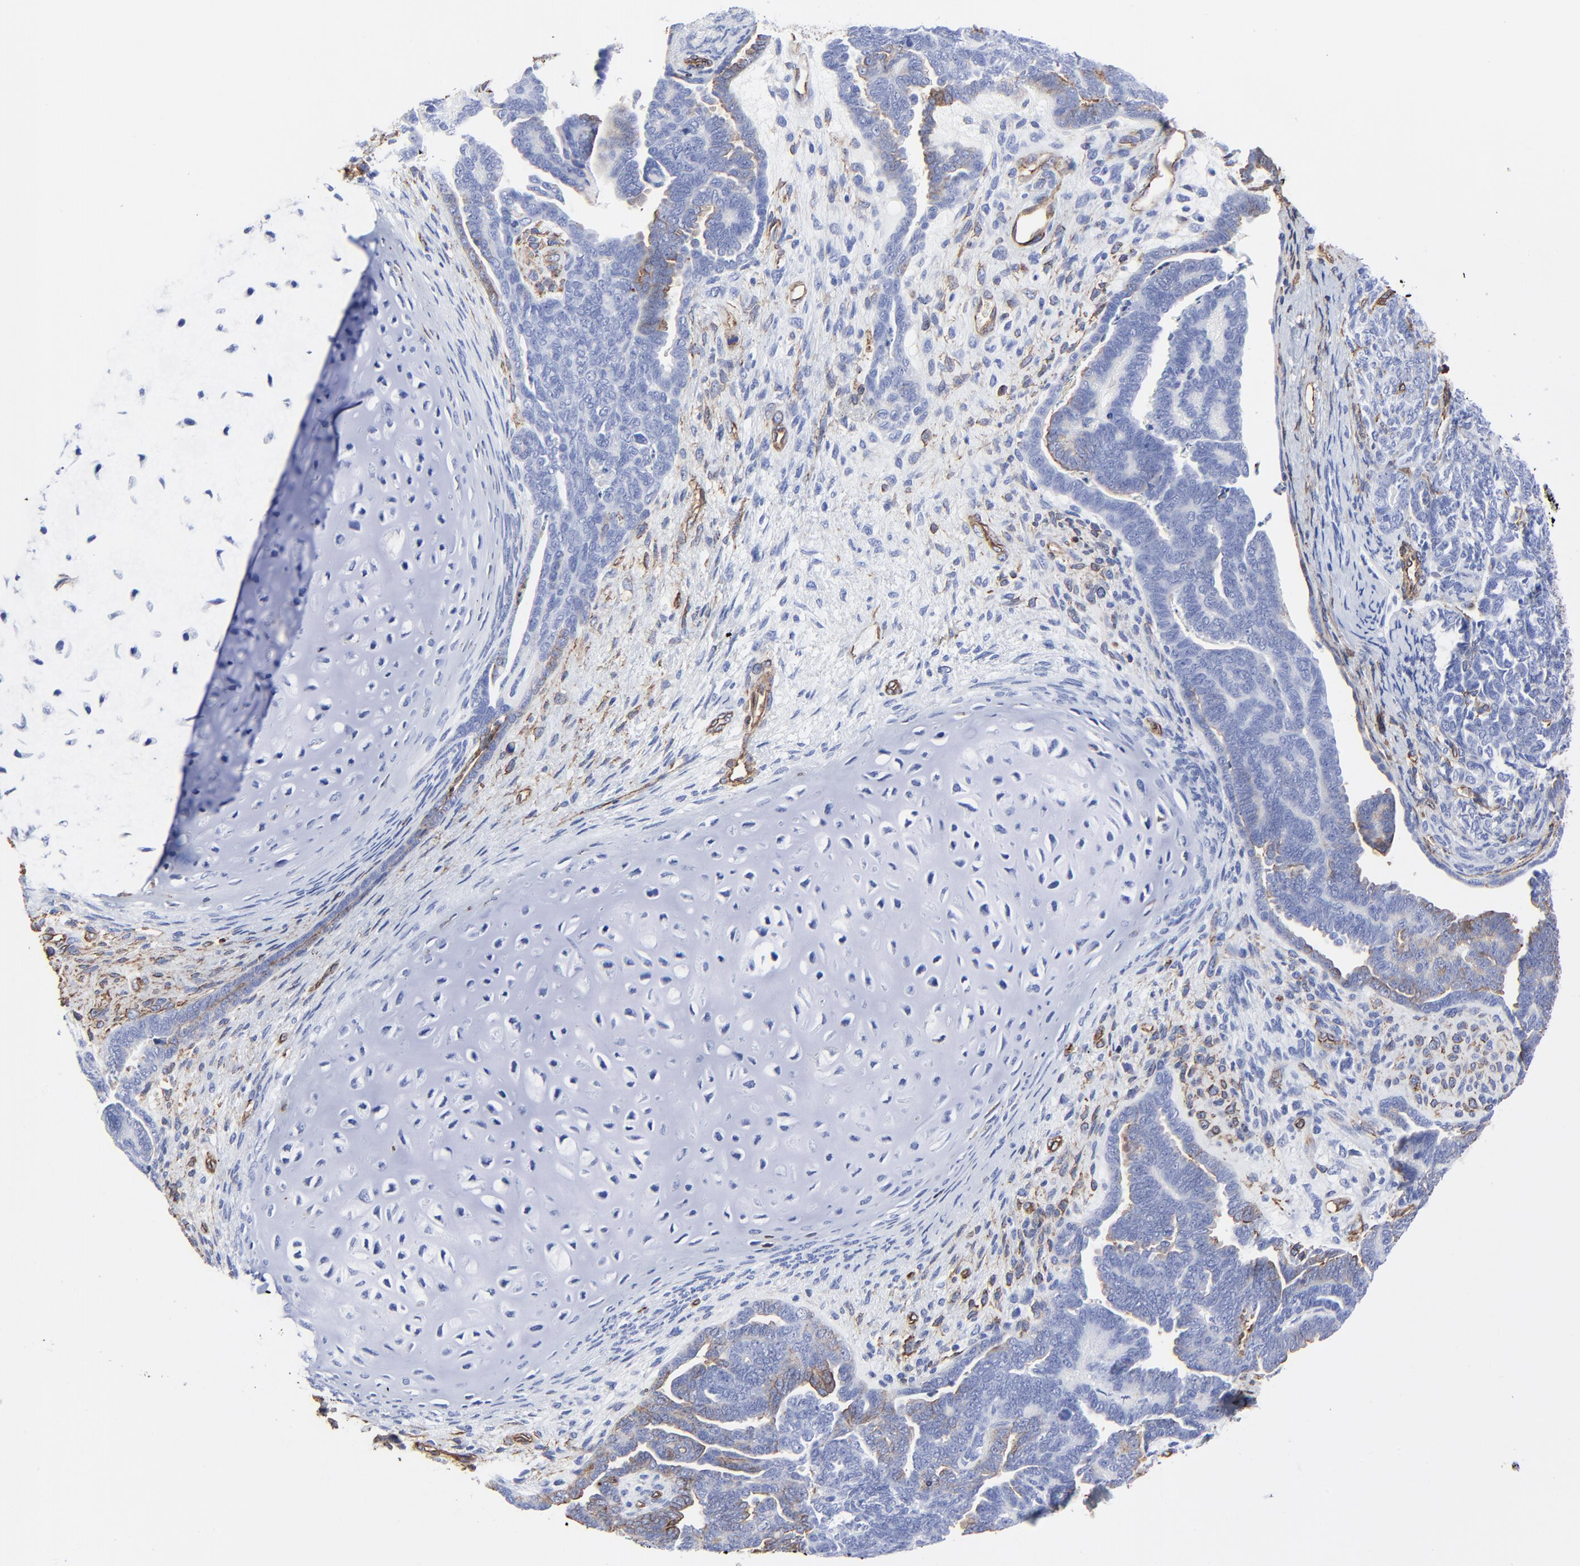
{"staining": {"intensity": "negative", "quantity": "none", "location": "none"}, "tissue": "endometrial cancer", "cell_type": "Tumor cells", "image_type": "cancer", "snomed": [{"axis": "morphology", "description": "Neoplasm, malignant, NOS"}, {"axis": "topography", "description": "Endometrium"}], "caption": "IHC photomicrograph of neoplastic tissue: endometrial neoplasm (malignant) stained with DAB exhibits no significant protein positivity in tumor cells.", "gene": "CAV1", "patient": {"sex": "female", "age": 74}}